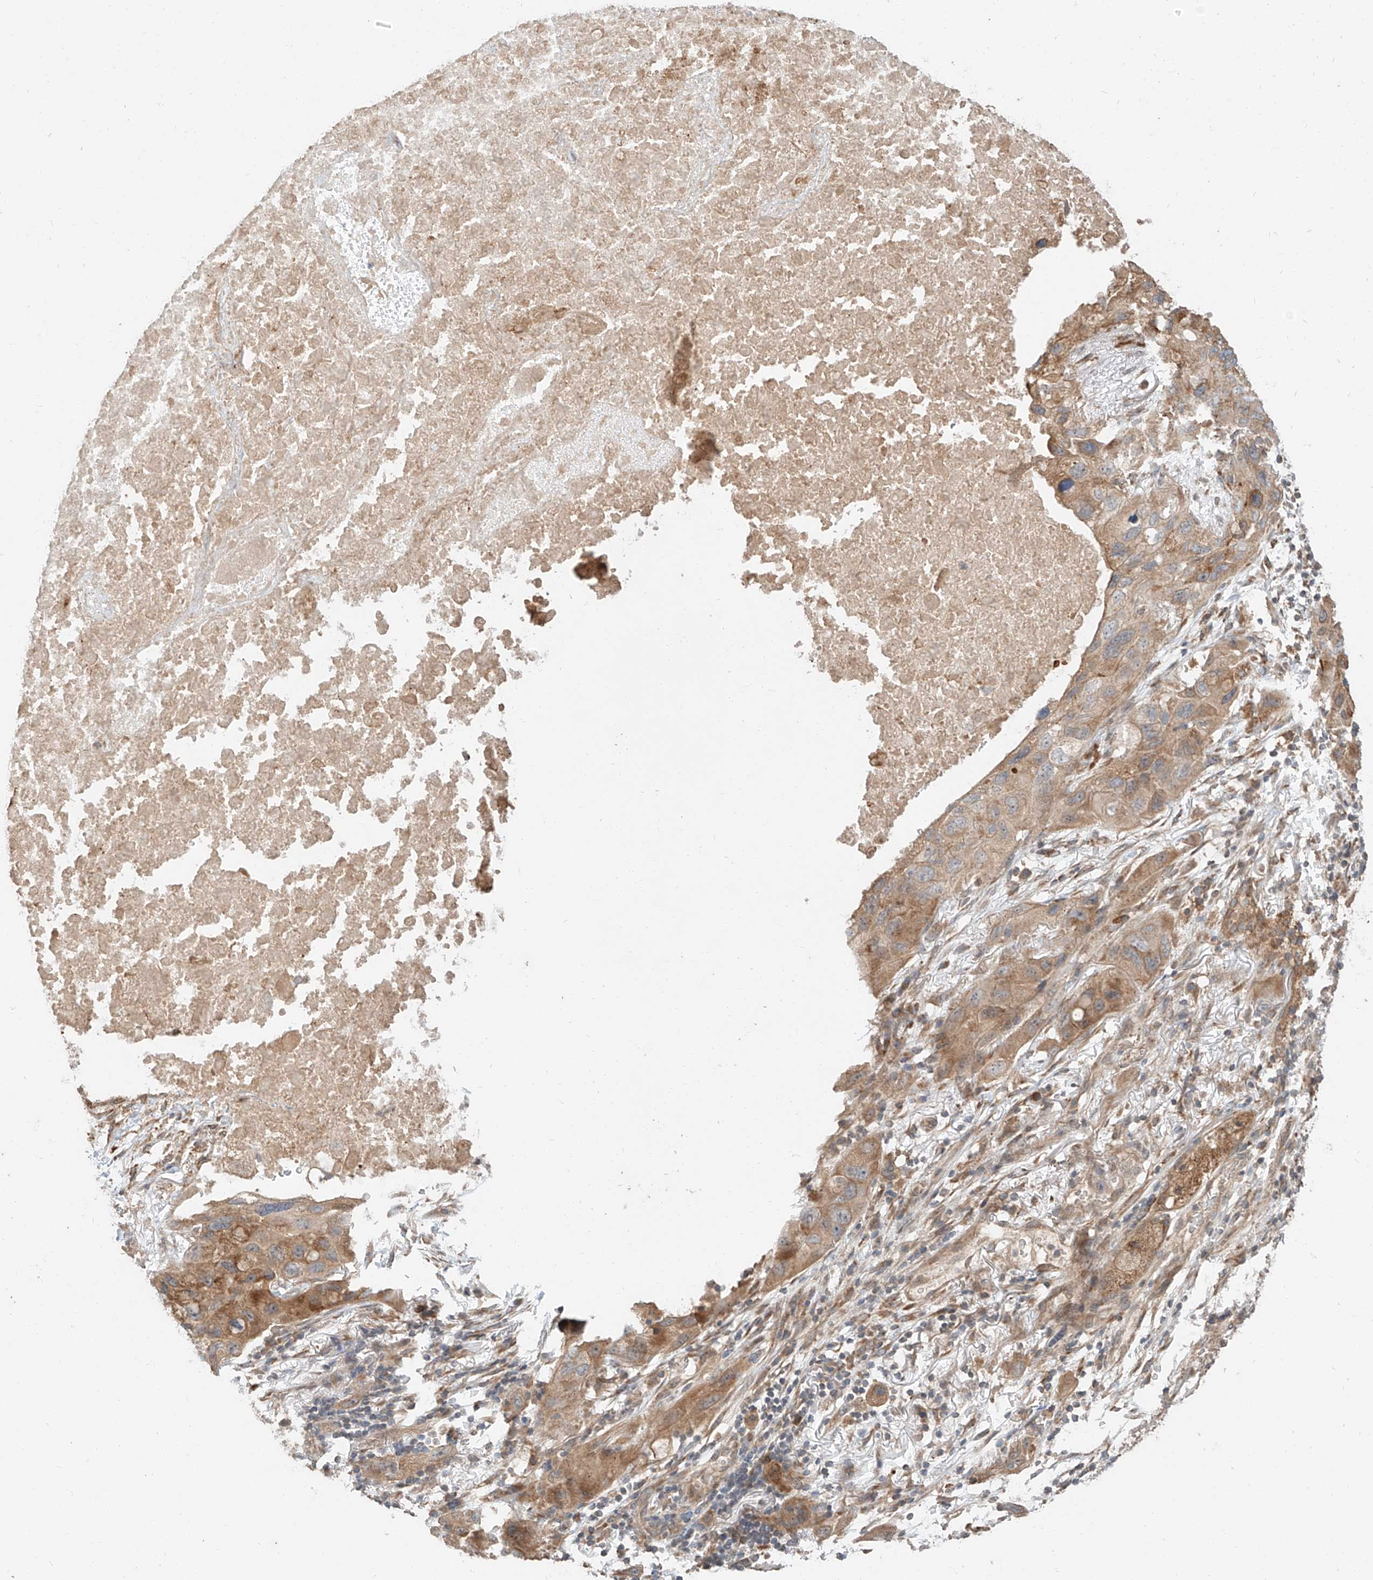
{"staining": {"intensity": "moderate", "quantity": ">75%", "location": "cytoplasmic/membranous"}, "tissue": "lung cancer", "cell_type": "Tumor cells", "image_type": "cancer", "snomed": [{"axis": "morphology", "description": "Squamous cell carcinoma, NOS"}, {"axis": "topography", "description": "Lung"}], "caption": "DAB immunohistochemical staining of lung cancer (squamous cell carcinoma) displays moderate cytoplasmic/membranous protein positivity in approximately >75% of tumor cells. The protein of interest is shown in brown color, while the nuclei are stained blue.", "gene": "STX19", "patient": {"sex": "female", "age": 73}}